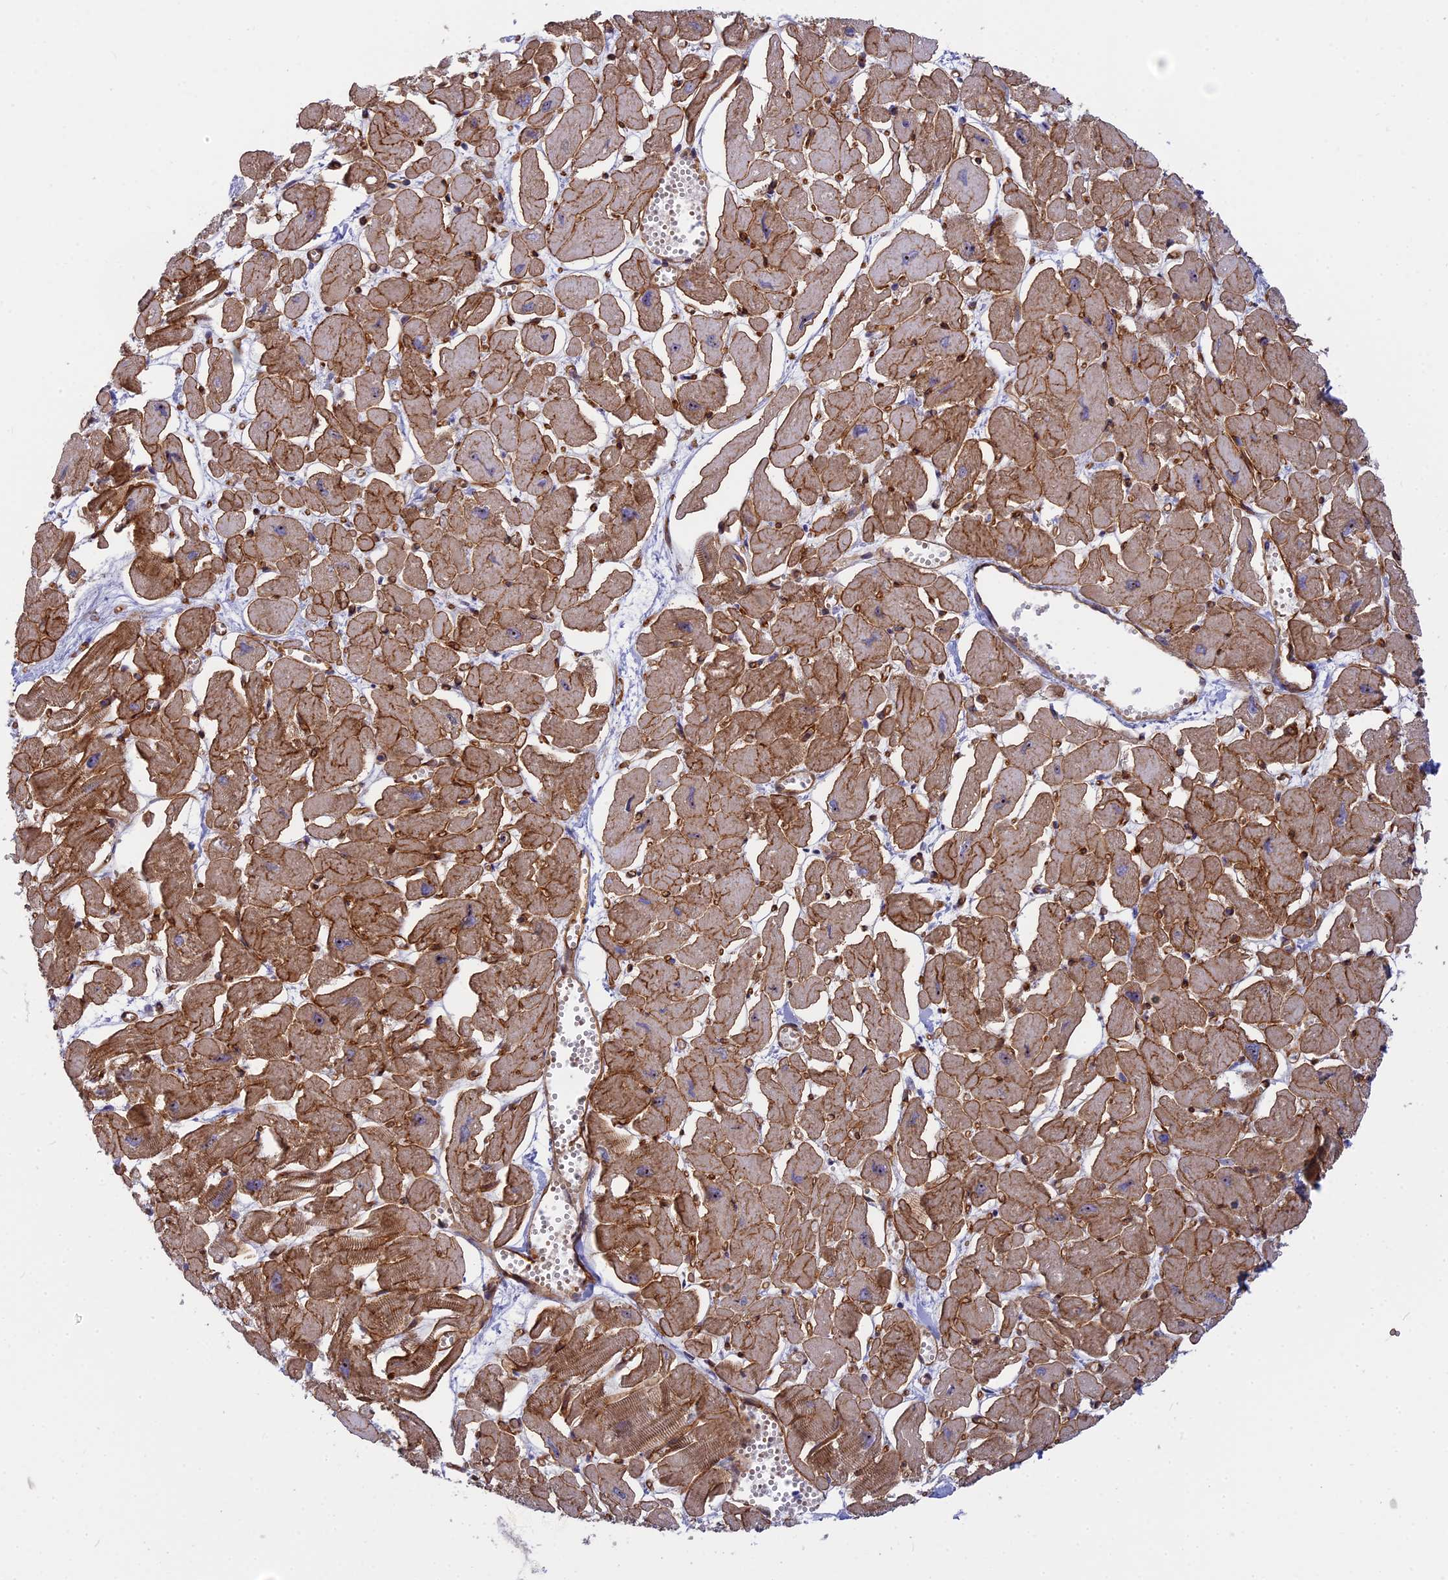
{"staining": {"intensity": "moderate", "quantity": ">75%", "location": "cytoplasmic/membranous"}, "tissue": "heart muscle", "cell_type": "Cardiomyocytes", "image_type": "normal", "snomed": [{"axis": "morphology", "description": "Normal tissue, NOS"}, {"axis": "topography", "description": "Heart"}], "caption": "An immunohistochemistry image of normal tissue is shown. Protein staining in brown highlights moderate cytoplasmic/membranous positivity in heart muscle within cardiomyocytes. Immunohistochemistry stains the protein in brown and the nuclei are stained blue.", "gene": "DBNDD1", "patient": {"sex": "male", "age": 54}}